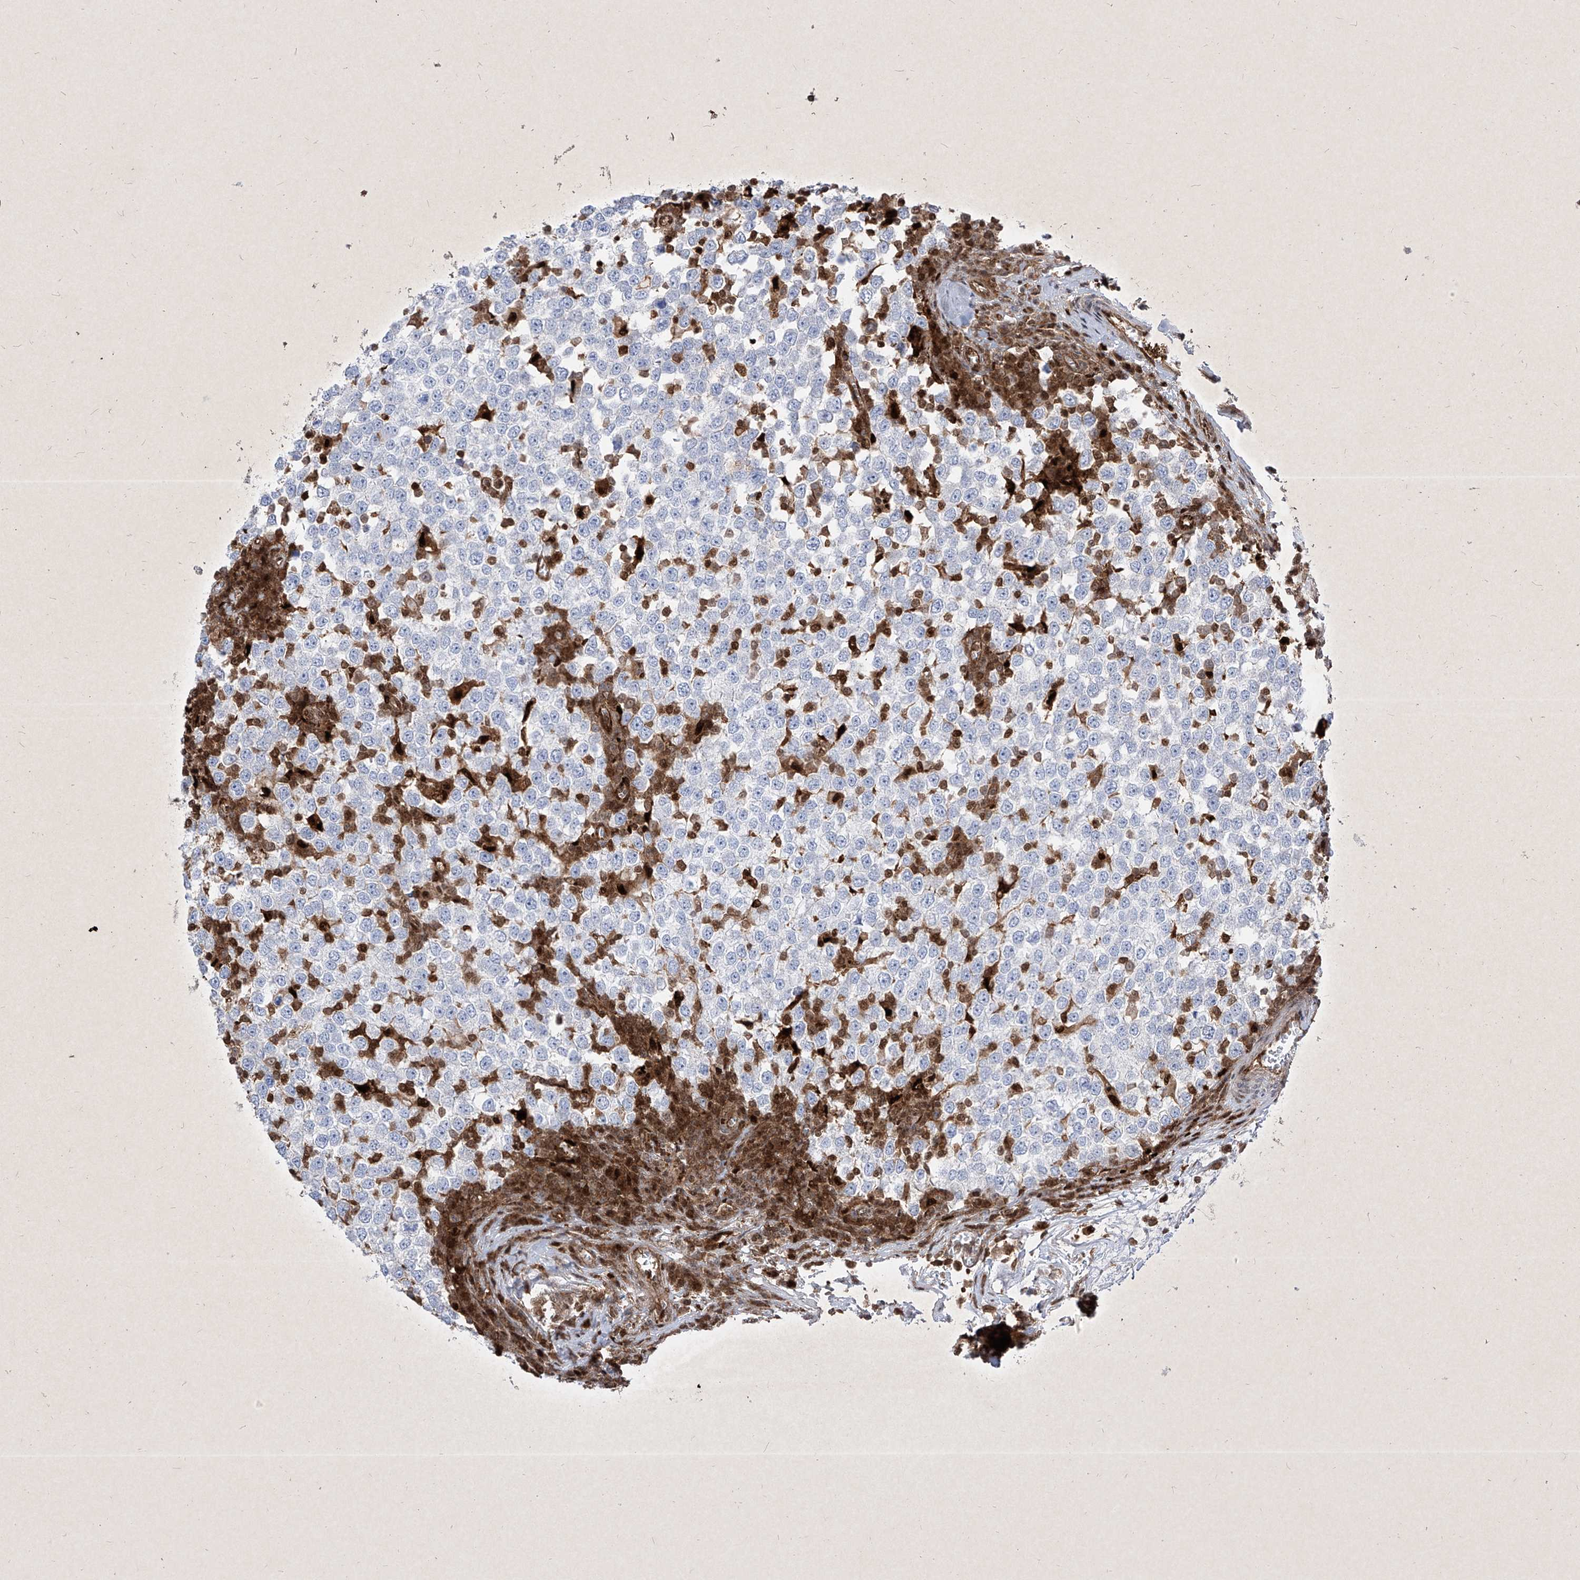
{"staining": {"intensity": "negative", "quantity": "none", "location": "none"}, "tissue": "testis cancer", "cell_type": "Tumor cells", "image_type": "cancer", "snomed": [{"axis": "morphology", "description": "Seminoma, NOS"}, {"axis": "topography", "description": "Testis"}], "caption": "DAB immunohistochemical staining of testis cancer shows no significant expression in tumor cells.", "gene": "PSMB10", "patient": {"sex": "male", "age": 65}}